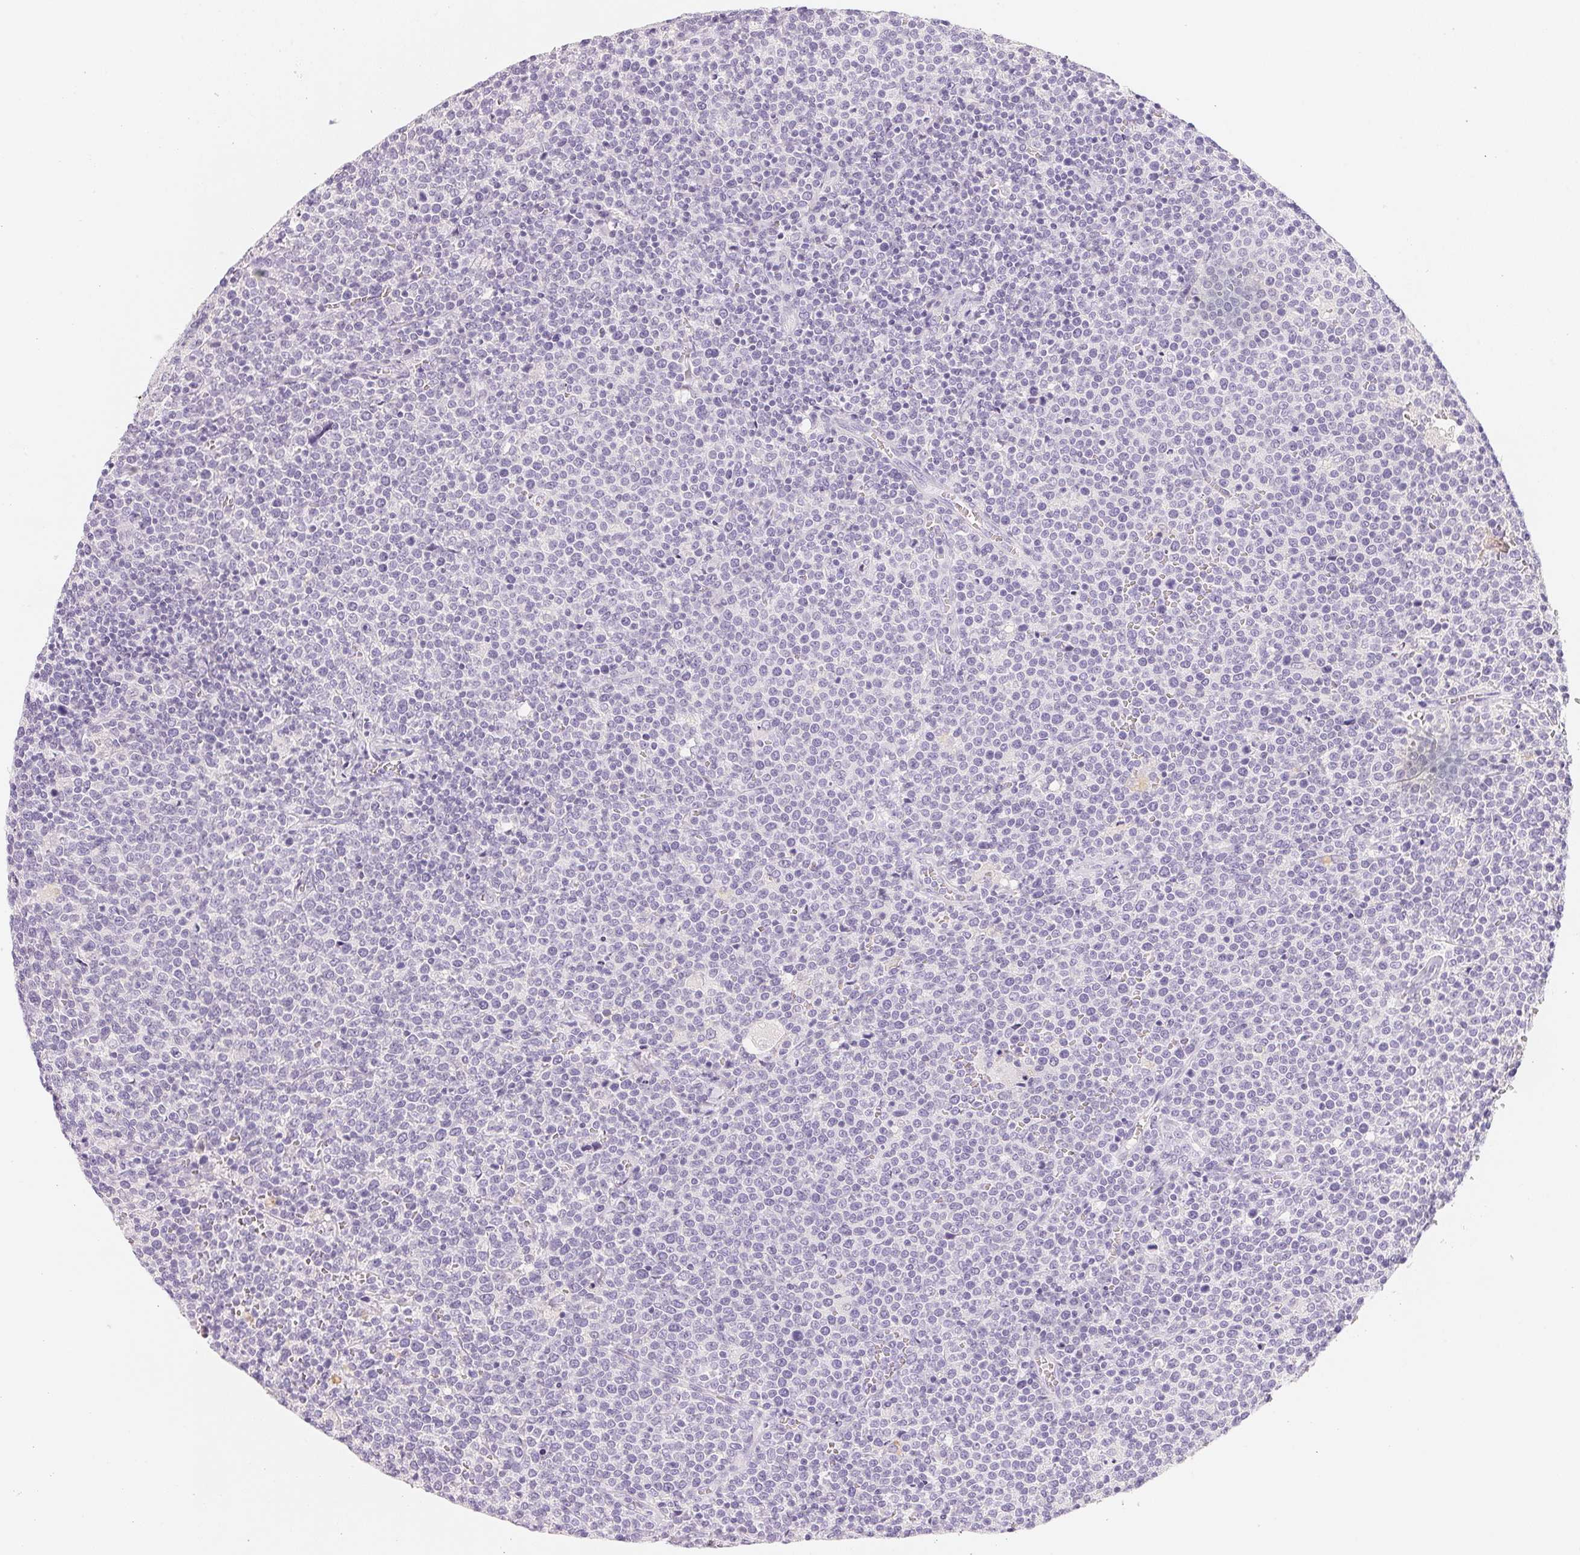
{"staining": {"intensity": "negative", "quantity": "none", "location": "none"}, "tissue": "lymphoma", "cell_type": "Tumor cells", "image_type": "cancer", "snomed": [{"axis": "morphology", "description": "Malignant lymphoma, non-Hodgkin's type, High grade"}, {"axis": "topography", "description": "Lymph node"}], "caption": "Immunohistochemistry photomicrograph of neoplastic tissue: human lymphoma stained with DAB (3,3'-diaminobenzidine) displays no significant protein staining in tumor cells.", "gene": "ACP3", "patient": {"sex": "male", "age": 61}}